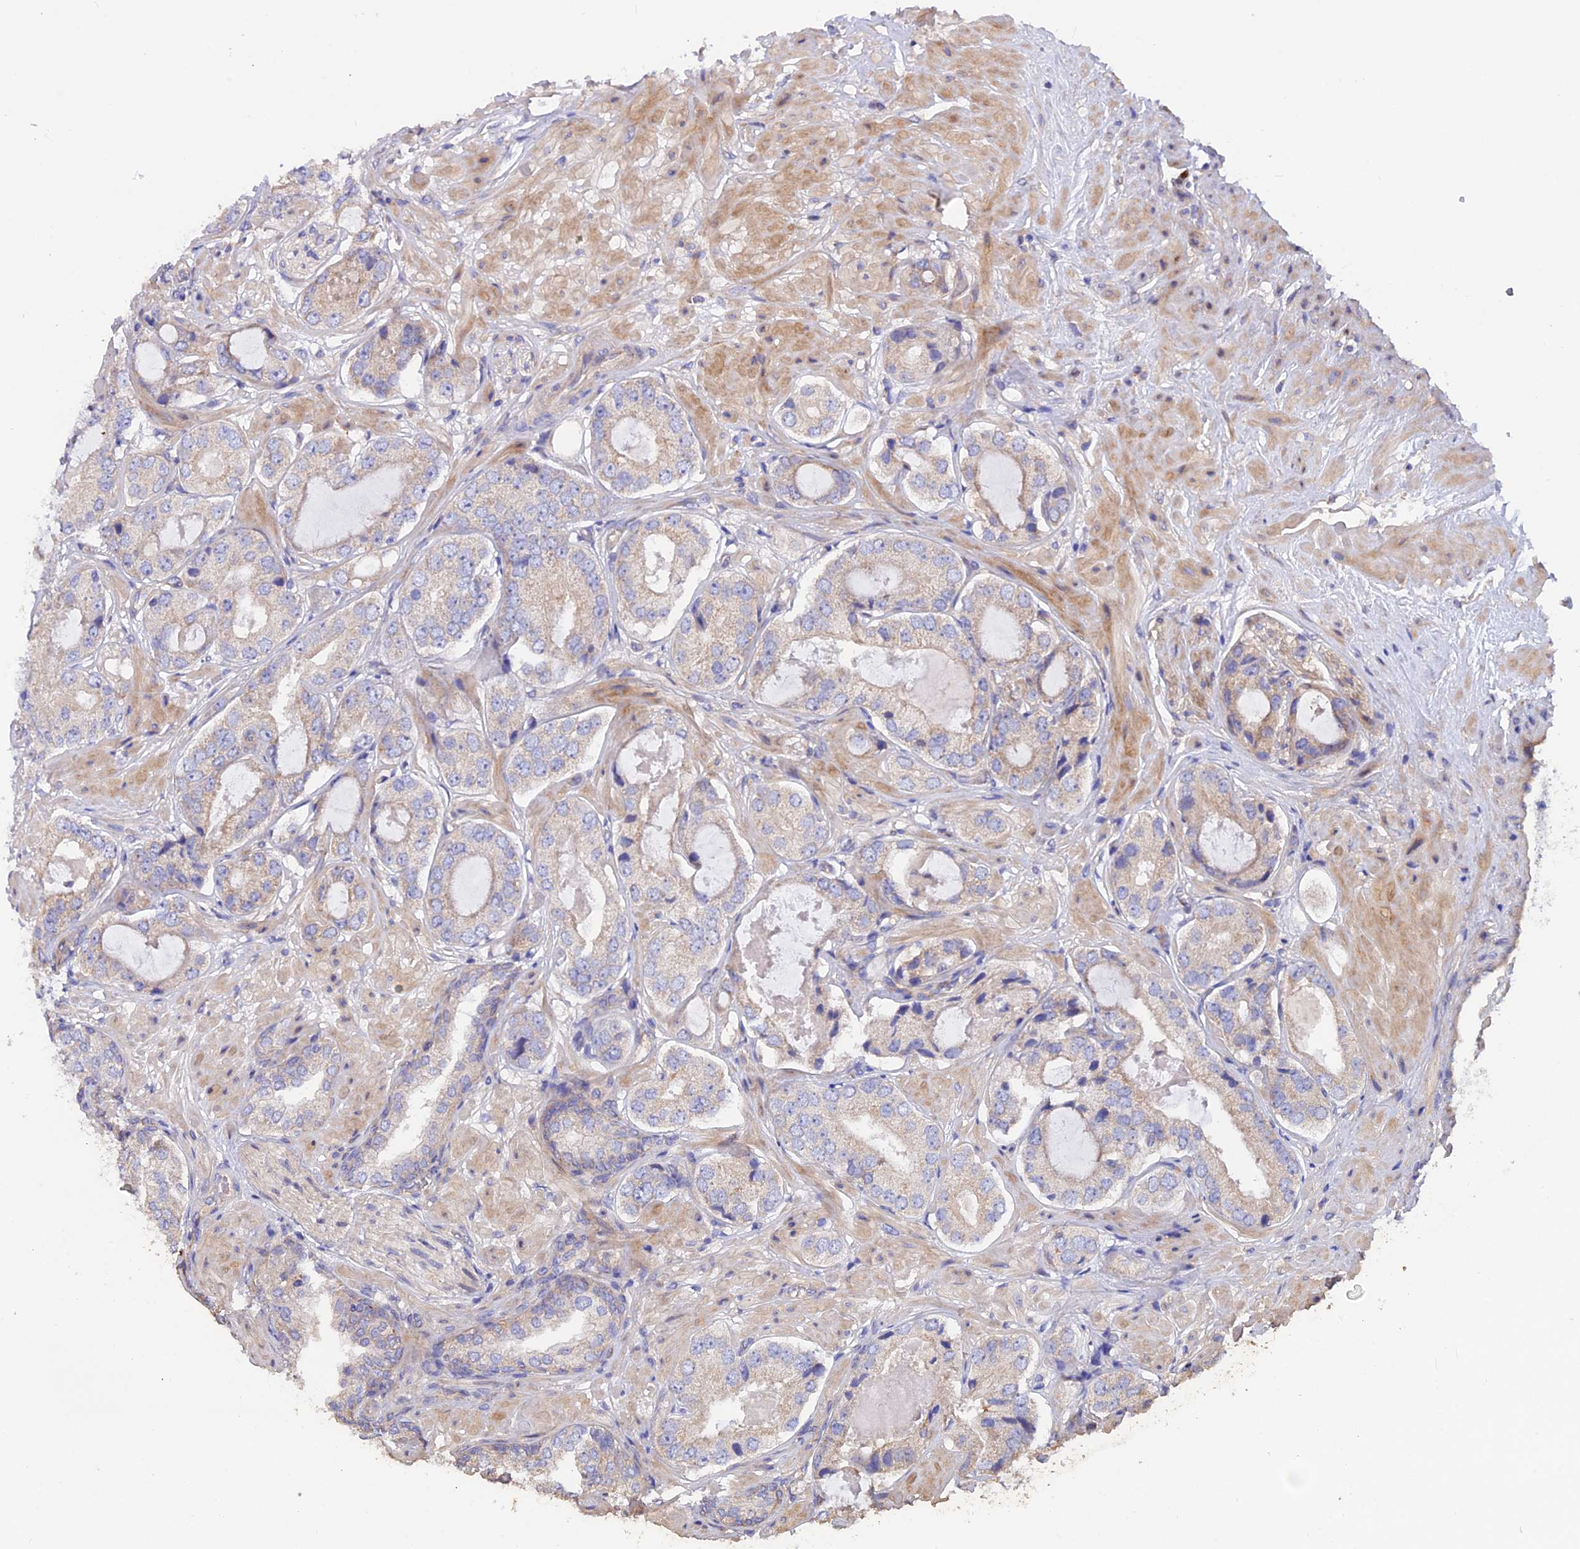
{"staining": {"intensity": "weak", "quantity": "25%-75%", "location": "cytoplasmic/membranous"}, "tissue": "prostate cancer", "cell_type": "Tumor cells", "image_type": "cancer", "snomed": [{"axis": "morphology", "description": "Adenocarcinoma, High grade"}, {"axis": "topography", "description": "Prostate"}], "caption": "Immunohistochemical staining of prostate cancer (adenocarcinoma (high-grade)) shows low levels of weak cytoplasmic/membranous positivity in about 25%-75% of tumor cells.", "gene": "HYCC1", "patient": {"sex": "male", "age": 59}}